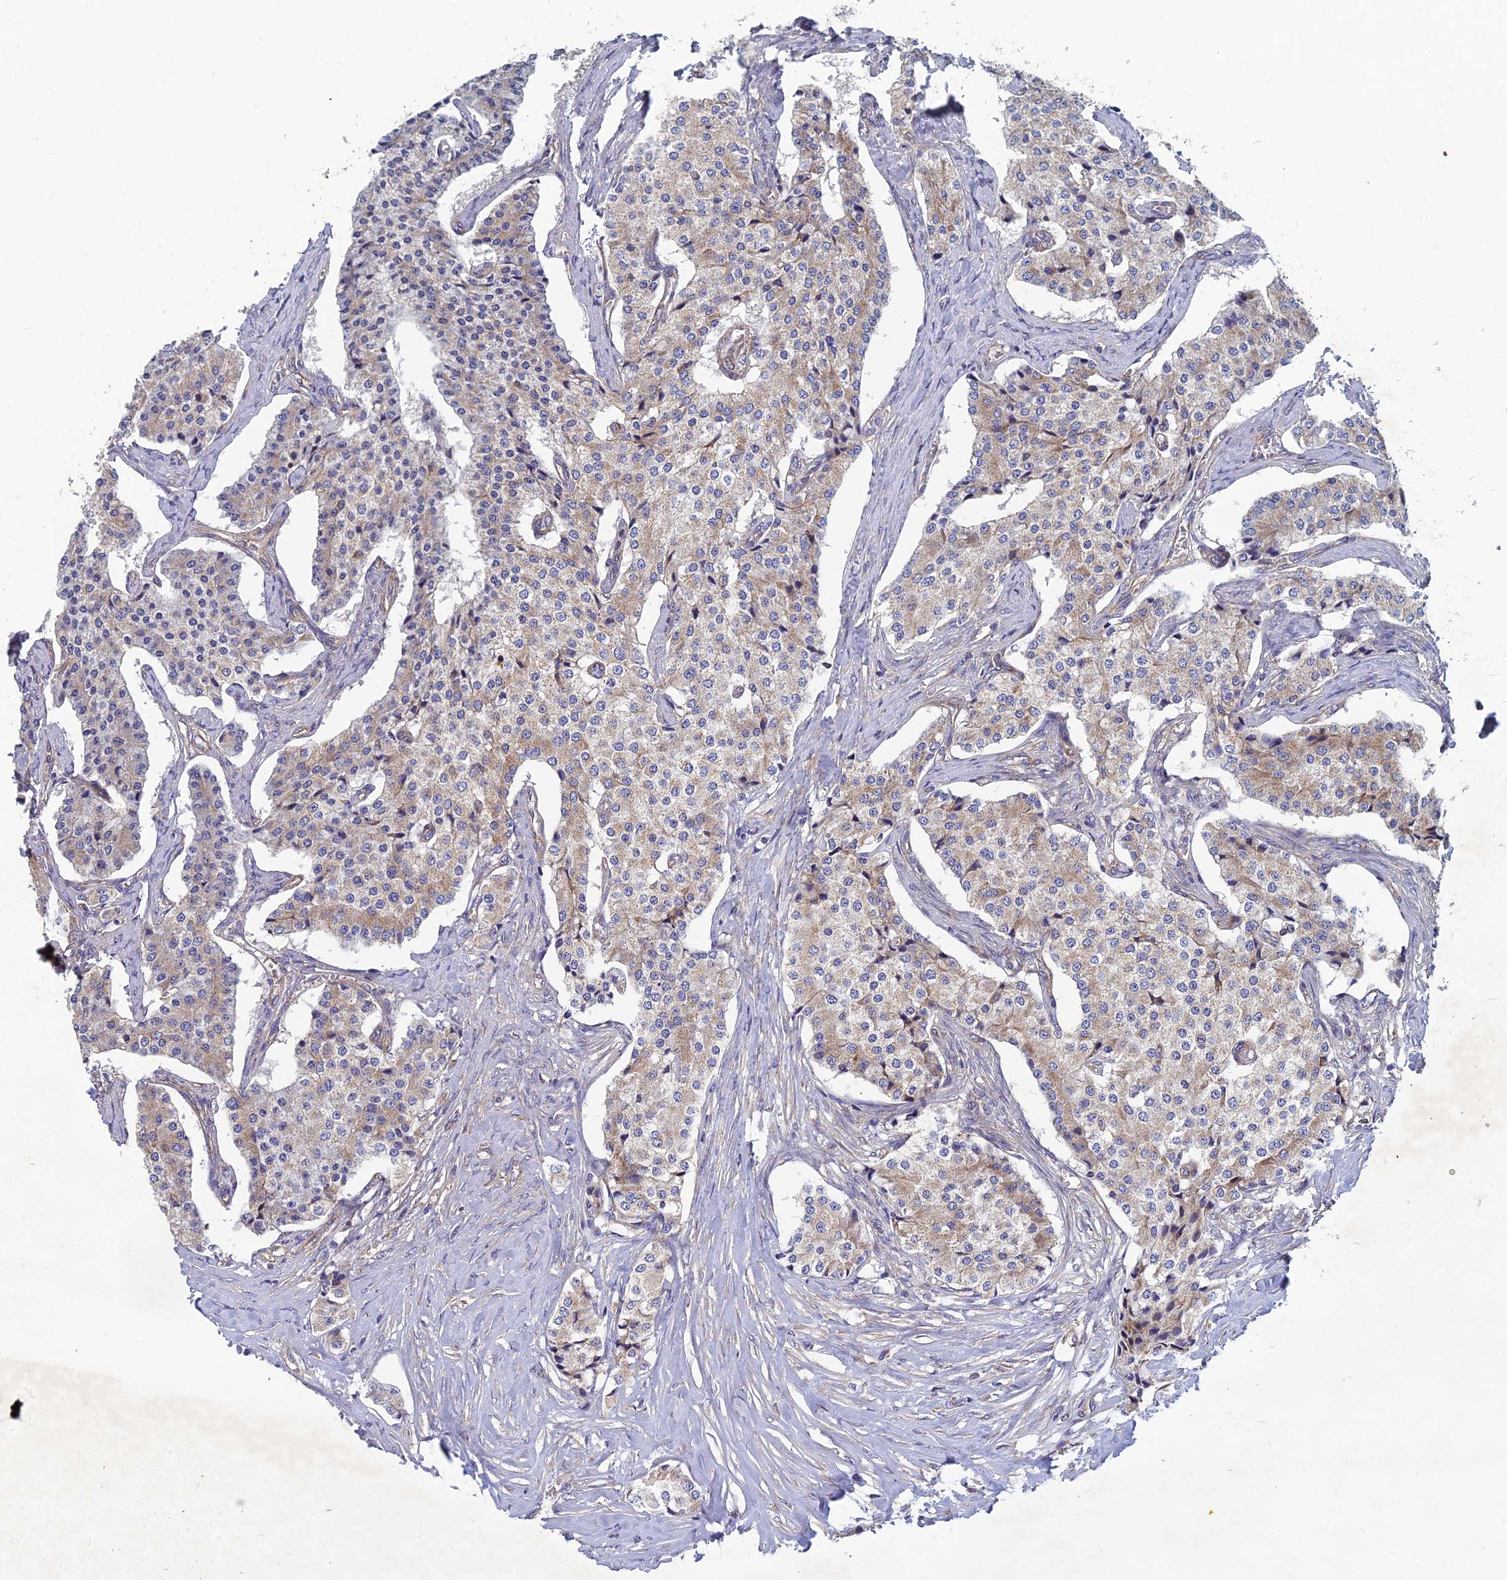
{"staining": {"intensity": "weak", "quantity": "25%-75%", "location": "cytoplasmic/membranous"}, "tissue": "carcinoid", "cell_type": "Tumor cells", "image_type": "cancer", "snomed": [{"axis": "morphology", "description": "Carcinoid, malignant, NOS"}, {"axis": "topography", "description": "Colon"}], "caption": "Immunohistochemistry image of neoplastic tissue: carcinoid stained using immunohistochemistry reveals low levels of weak protein expression localized specifically in the cytoplasmic/membranous of tumor cells, appearing as a cytoplasmic/membranous brown color.", "gene": "MRPS9", "patient": {"sex": "female", "age": 52}}